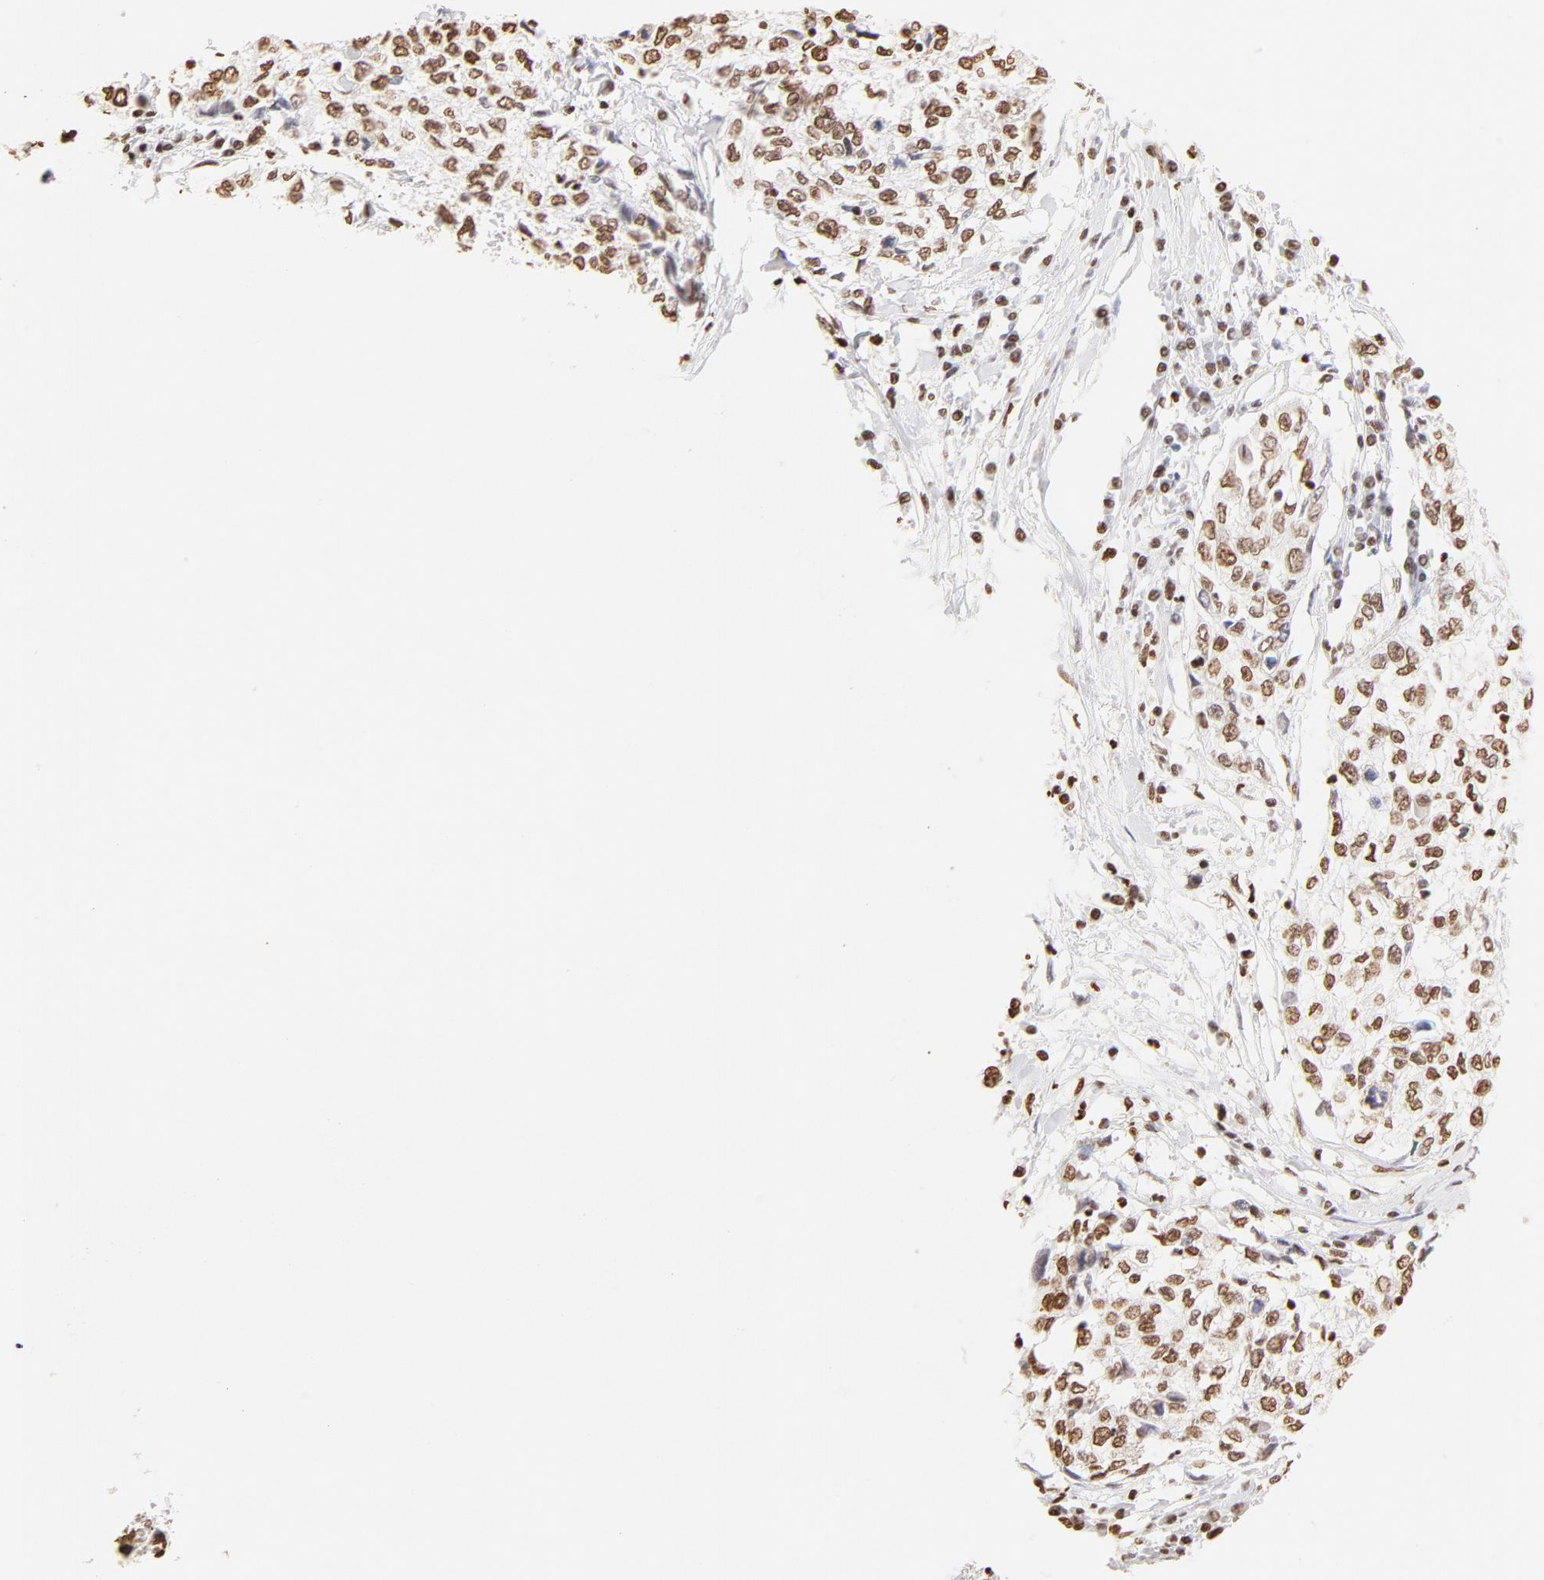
{"staining": {"intensity": "moderate", "quantity": ">75%", "location": "nuclear"}, "tissue": "cervical cancer", "cell_type": "Tumor cells", "image_type": "cancer", "snomed": [{"axis": "morphology", "description": "Normal tissue, NOS"}, {"axis": "morphology", "description": "Squamous cell carcinoma, NOS"}, {"axis": "topography", "description": "Cervix"}], "caption": "DAB immunohistochemical staining of human cervical cancer (squamous cell carcinoma) reveals moderate nuclear protein expression in about >75% of tumor cells.", "gene": "ZNF540", "patient": {"sex": "female", "age": 45}}